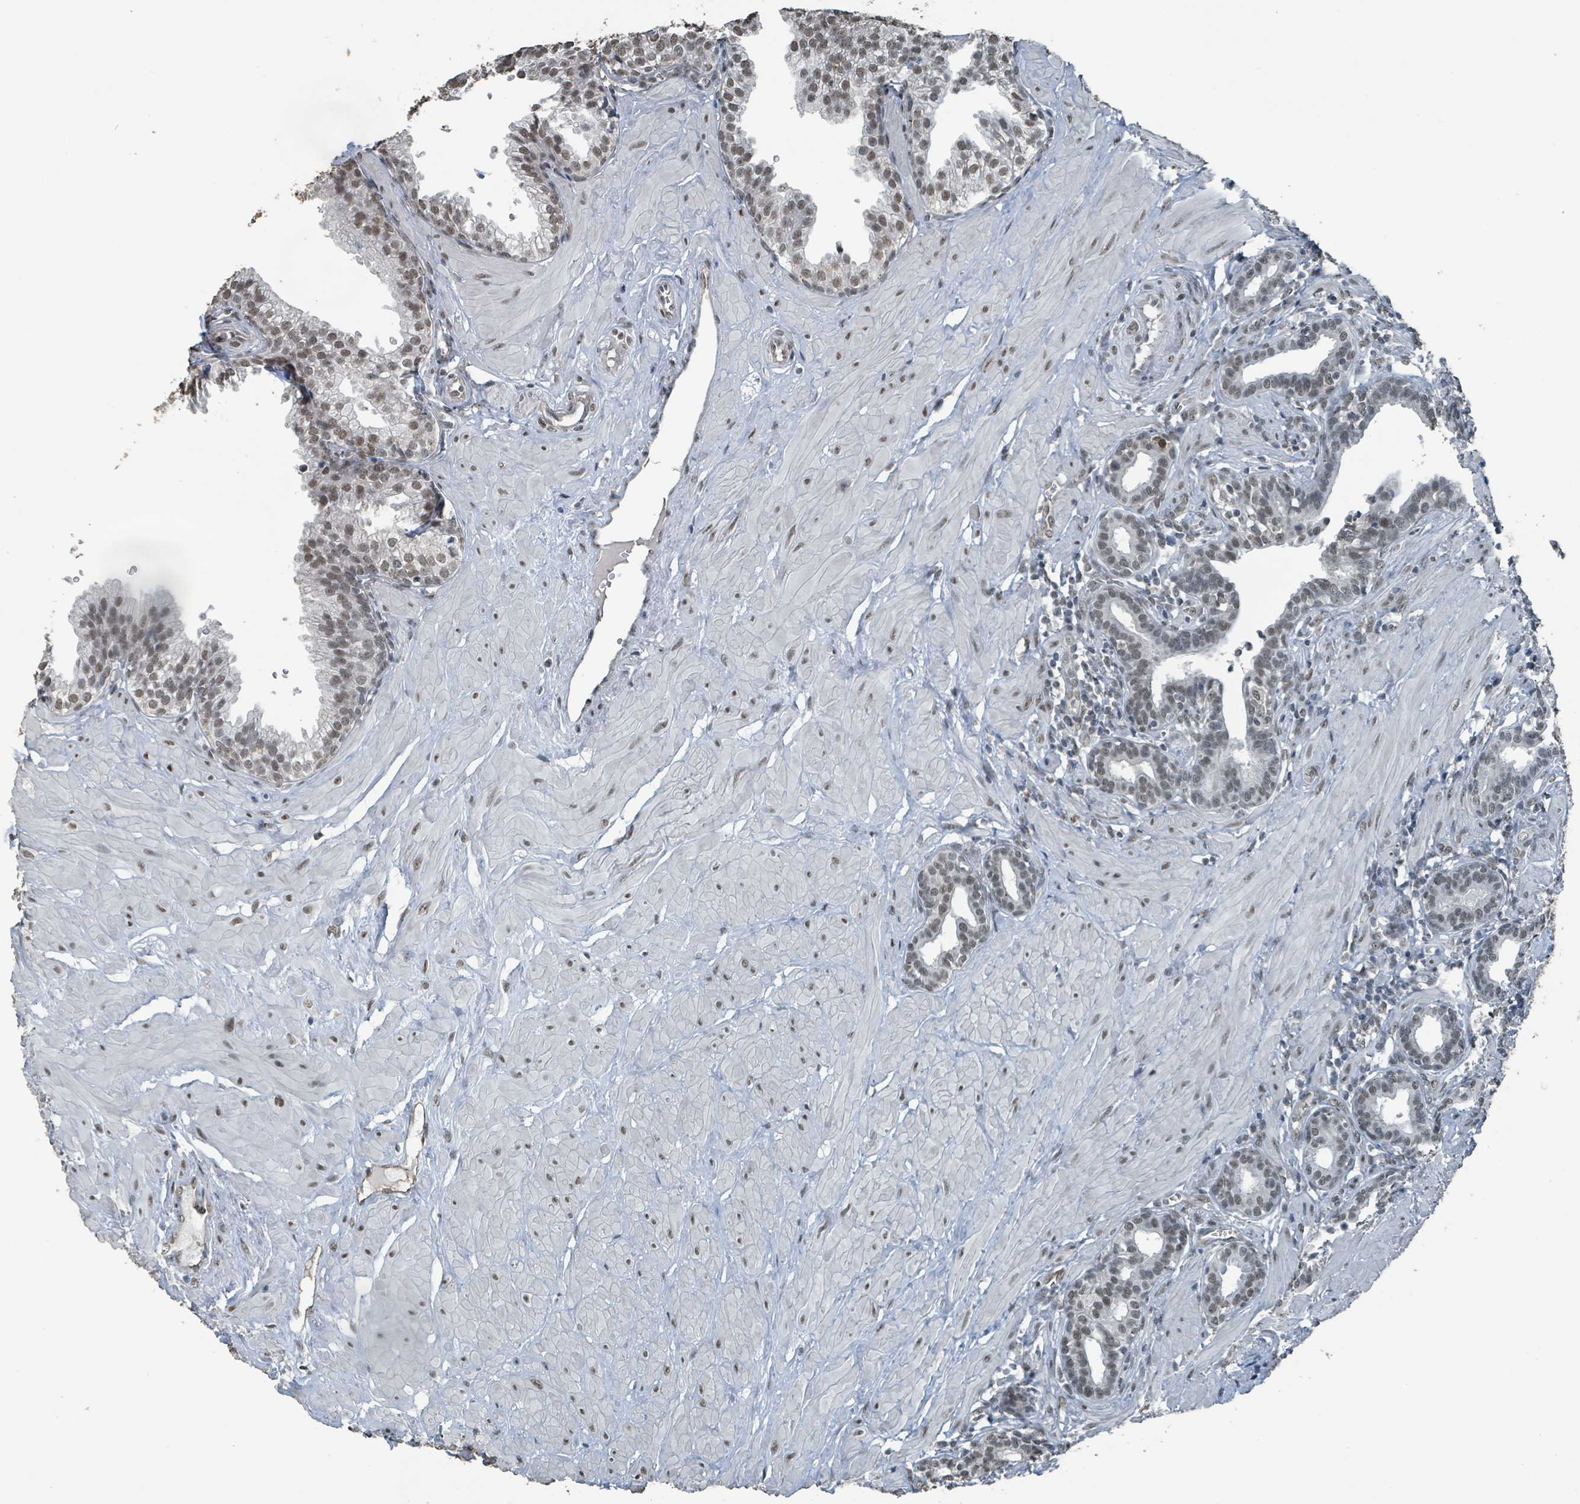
{"staining": {"intensity": "moderate", "quantity": "25%-75%", "location": "nuclear"}, "tissue": "prostate", "cell_type": "Glandular cells", "image_type": "normal", "snomed": [{"axis": "morphology", "description": "Normal tissue, NOS"}, {"axis": "topography", "description": "Prostate"}, {"axis": "topography", "description": "Peripheral nerve tissue"}], "caption": "Normal prostate reveals moderate nuclear positivity in about 25%-75% of glandular cells (Stains: DAB in brown, nuclei in blue, Microscopy: brightfield microscopy at high magnification)..", "gene": "PHIP", "patient": {"sex": "male", "age": 55}}